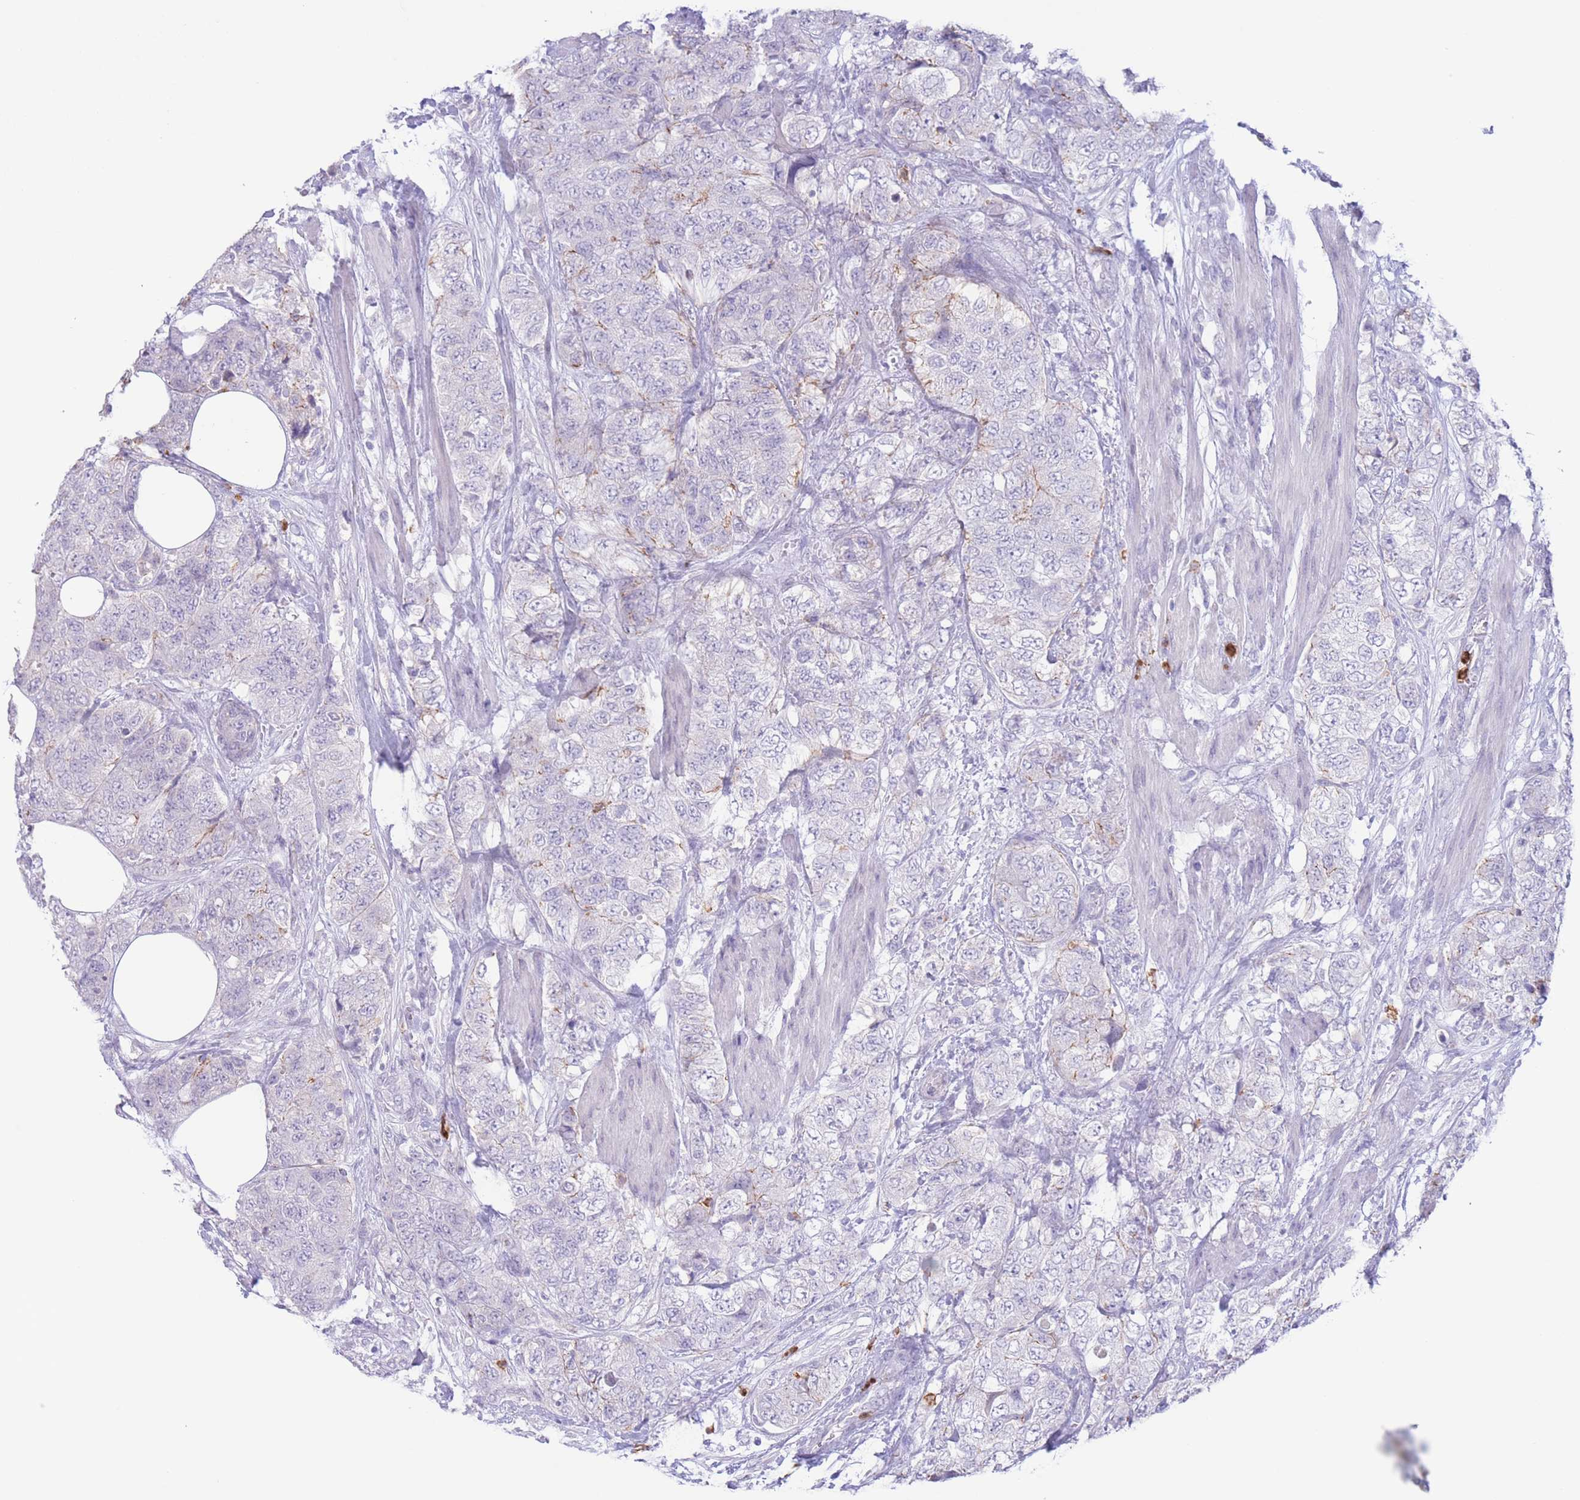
{"staining": {"intensity": "moderate", "quantity": "<25%", "location": "cytoplasmic/membranous"}, "tissue": "urothelial cancer", "cell_type": "Tumor cells", "image_type": "cancer", "snomed": [{"axis": "morphology", "description": "Urothelial carcinoma, High grade"}, {"axis": "topography", "description": "Urinary bladder"}], "caption": "High-grade urothelial carcinoma tissue demonstrates moderate cytoplasmic/membranous positivity in approximately <25% of tumor cells, visualized by immunohistochemistry.", "gene": "LCLAT1", "patient": {"sex": "female", "age": 78}}